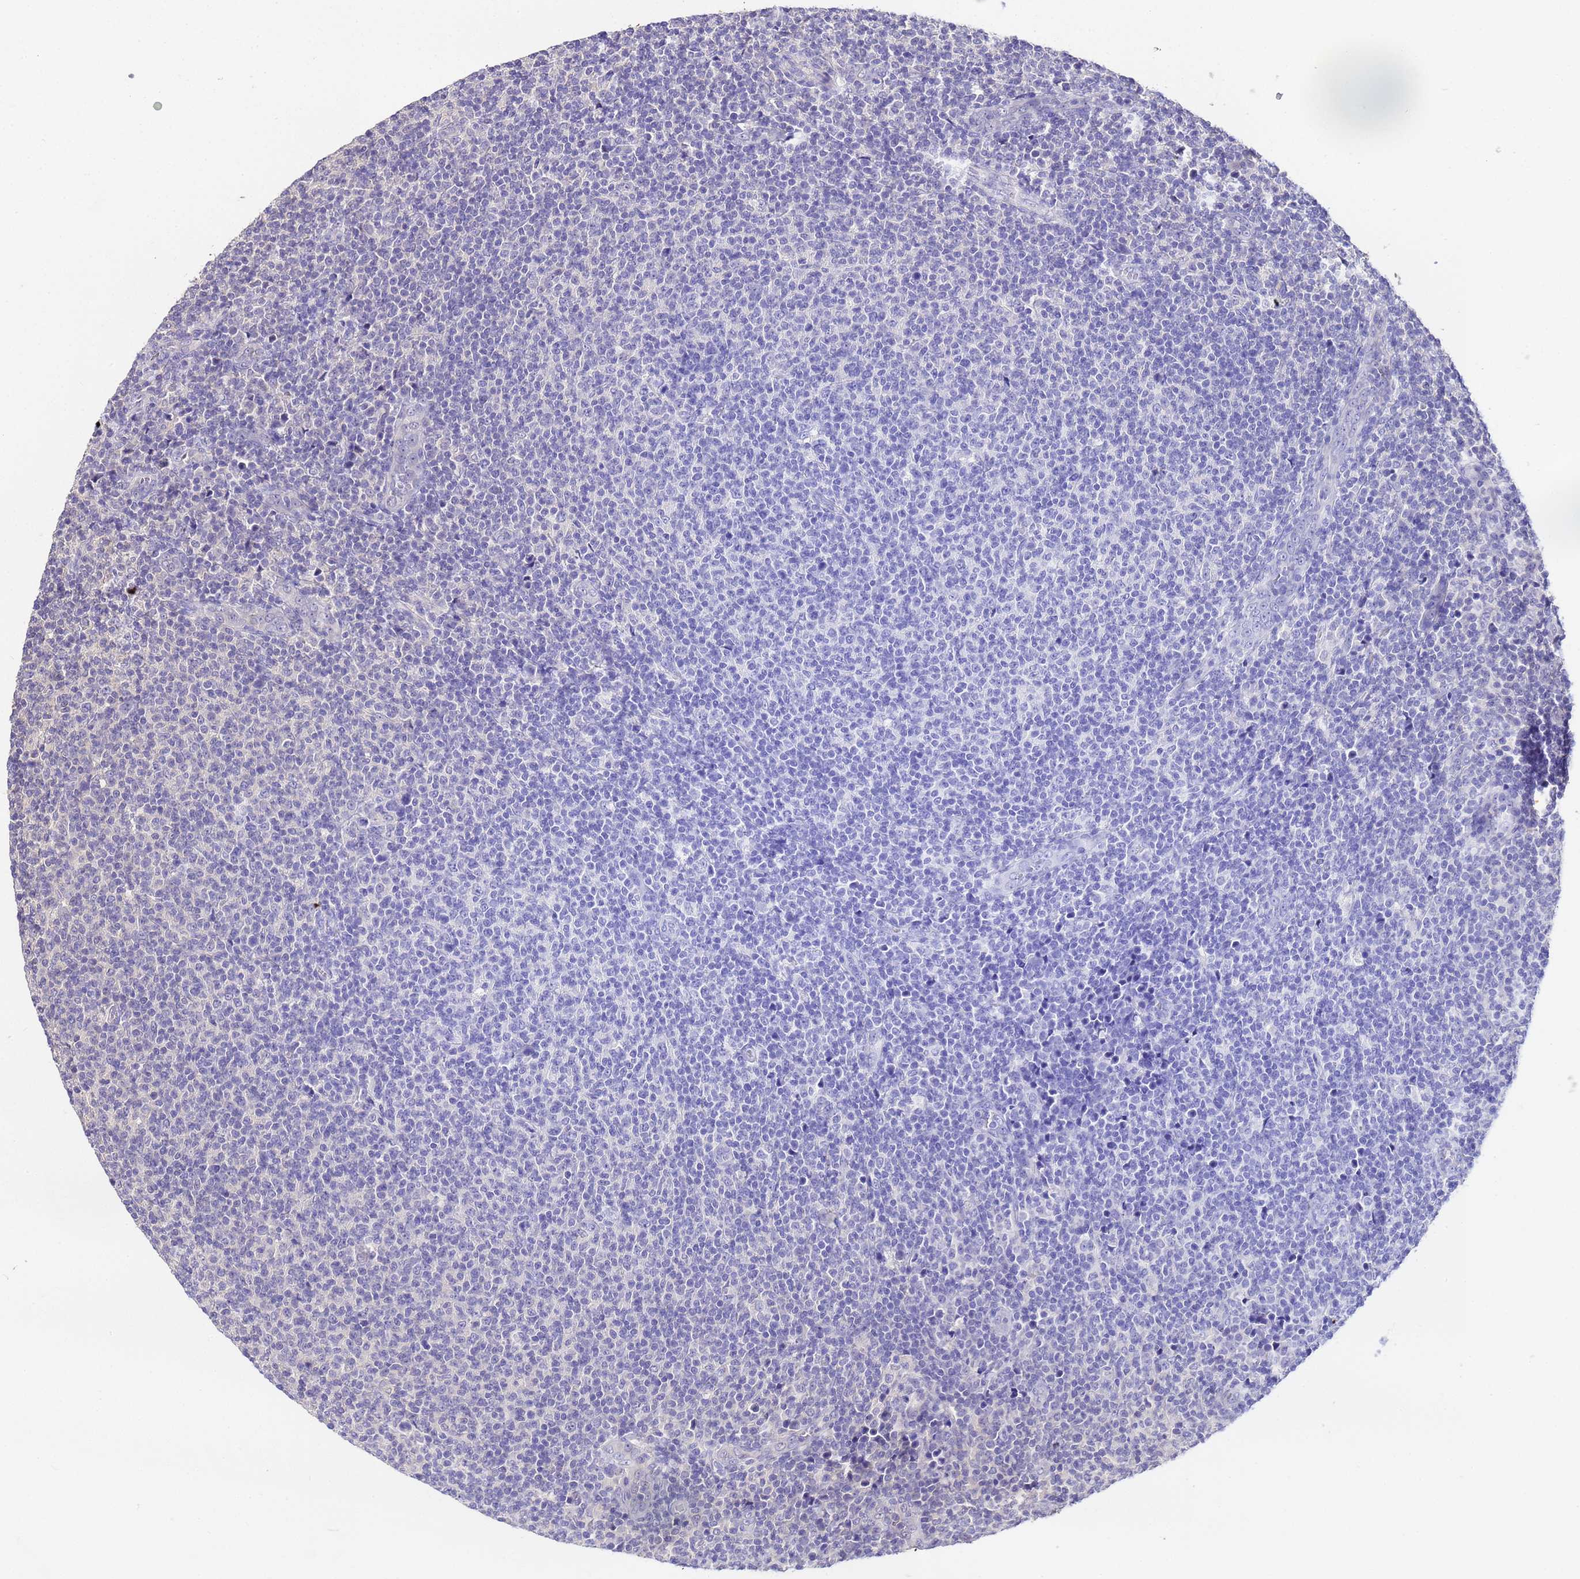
{"staining": {"intensity": "negative", "quantity": "none", "location": "none"}, "tissue": "lymphoma", "cell_type": "Tumor cells", "image_type": "cancer", "snomed": [{"axis": "morphology", "description": "Malignant lymphoma, non-Hodgkin's type, Low grade"}, {"axis": "topography", "description": "Lymph node"}], "caption": "The image displays no staining of tumor cells in lymphoma.", "gene": "MTERF1", "patient": {"sex": "male", "age": 66}}